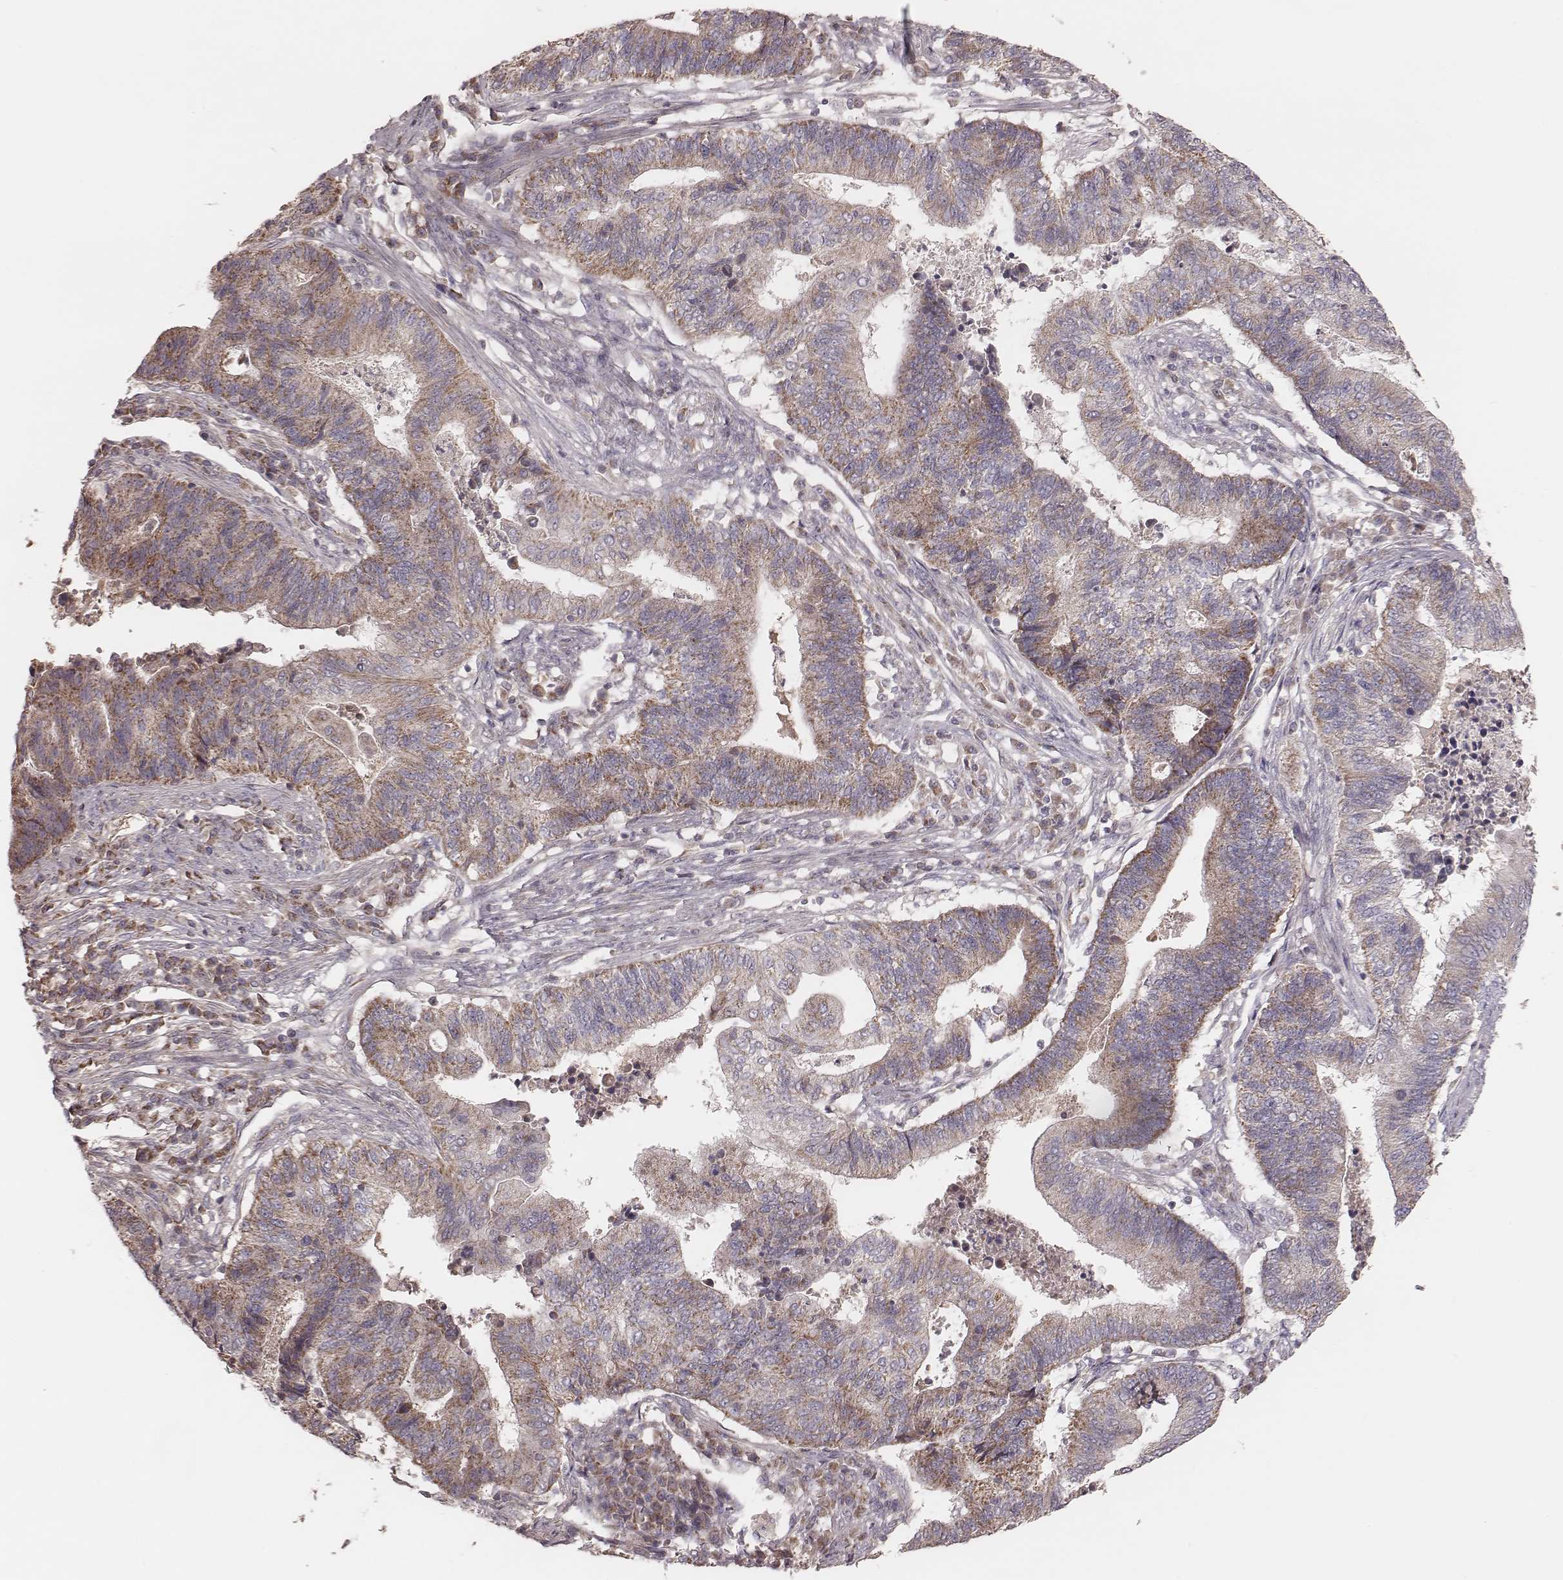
{"staining": {"intensity": "moderate", "quantity": "25%-75%", "location": "cytoplasmic/membranous"}, "tissue": "endometrial cancer", "cell_type": "Tumor cells", "image_type": "cancer", "snomed": [{"axis": "morphology", "description": "Adenocarcinoma, NOS"}, {"axis": "topography", "description": "Uterus"}, {"axis": "topography", "description": "Endometrium"}], "caption": "DAB (3,3'-diaminobenzidine) immunohistochemical staining of human endometrial cancer (adenocarcinoma) shows moderate cytoplasmic/membranous protein staining in approximately 25%-75% of tumor cells.", "gene": "MRPS27", "patient": {"sex": "female", "age": 54}}